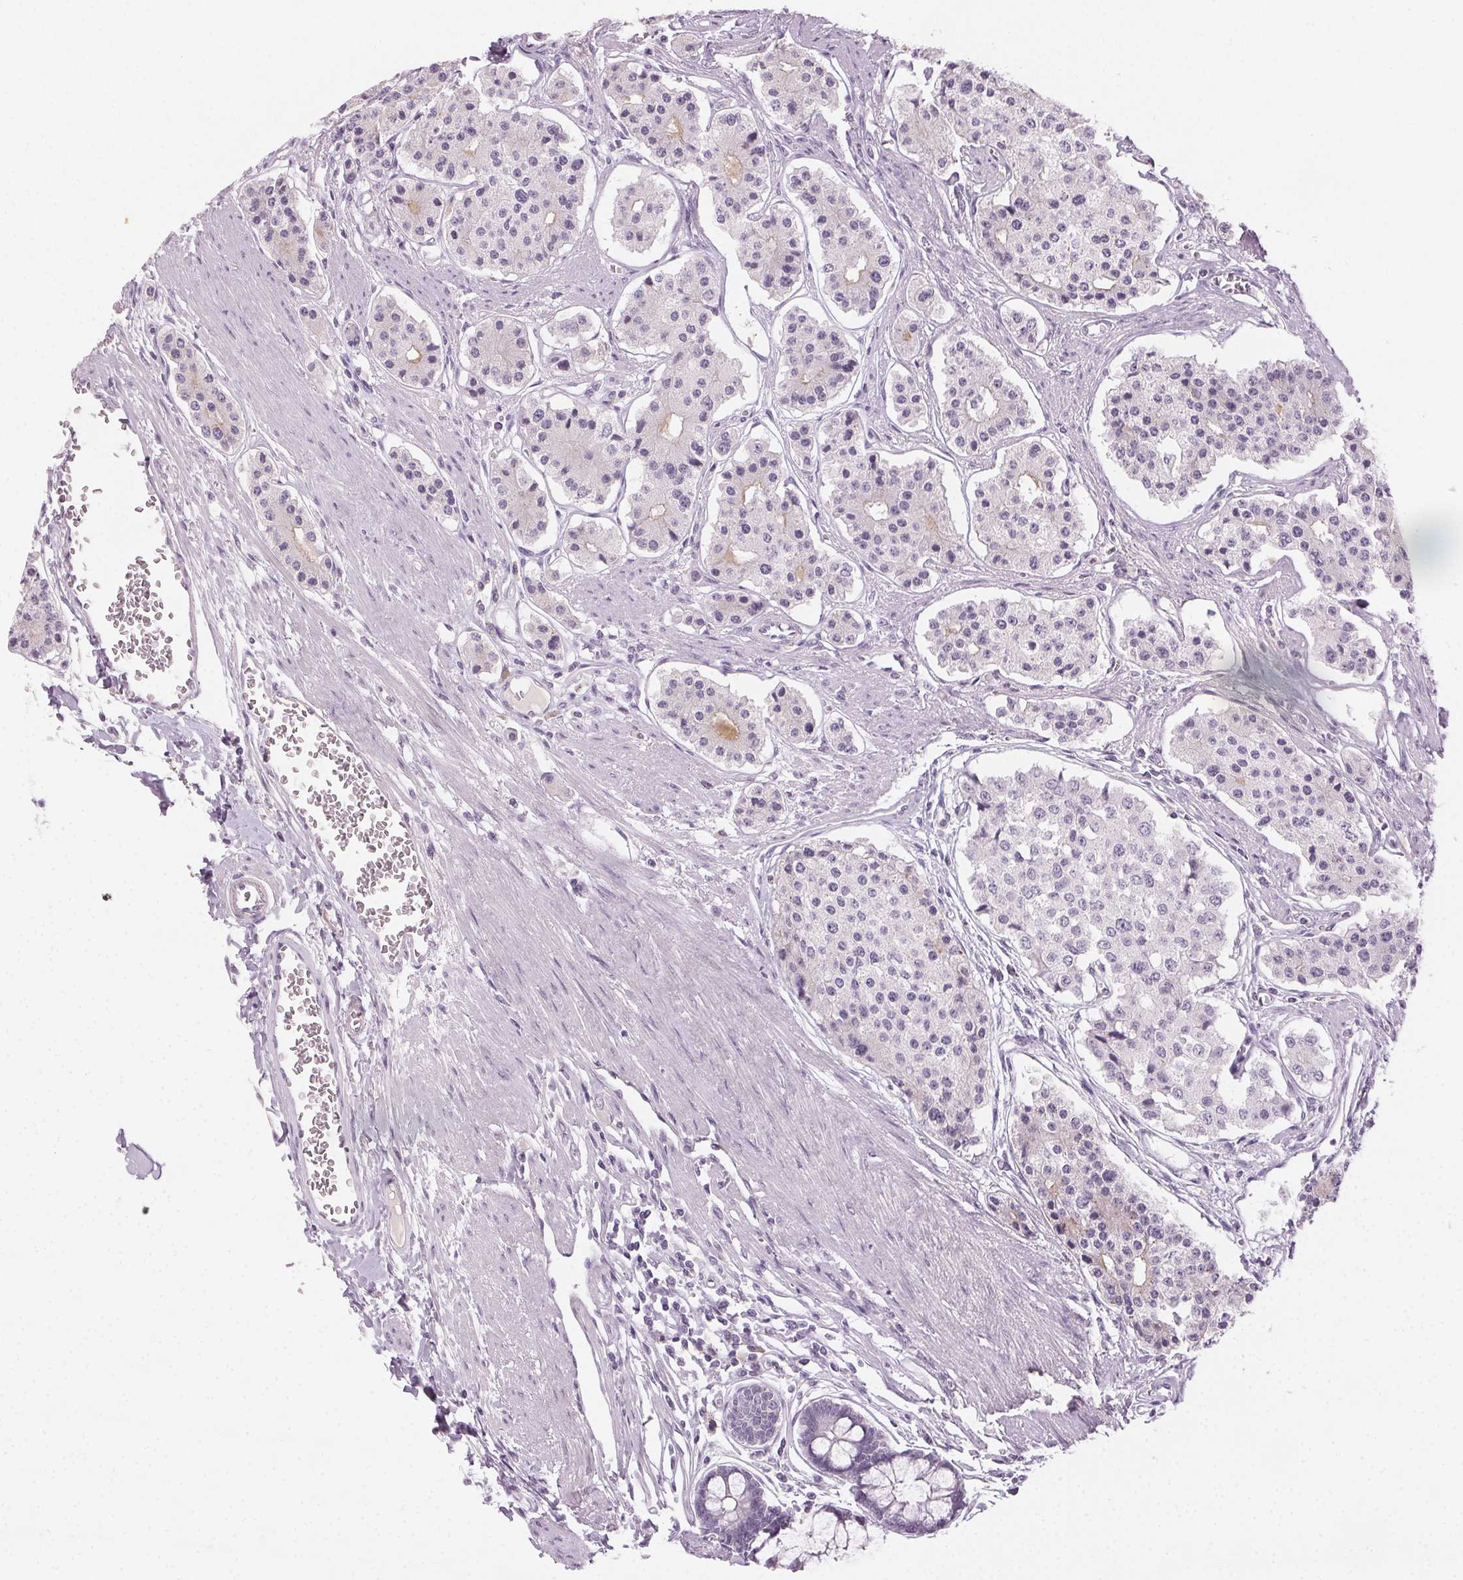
{"staining": {"intensity": "negative", "quantity": "none", "location": "none"}, "tissue": "carcinoid", "cell_type": "Tumor cells", "image_type": "cancer", "snomed": [{"axis": "morphology", "description": "Carcinoid, malignant, NOS"}, {"axis": "topography", "description": "Small intestine"}], "caption": "An image of carcinoid stained for a protein demonstrates no brown staining in tumor cells. The staining was performed using DAB to visualize the protein expression in brown, while the nuclei were stained in blue with hematoxylin (Magnification: 20x).", "gene": "HSF5", "patient": {"sex": "female", "age": 65}}